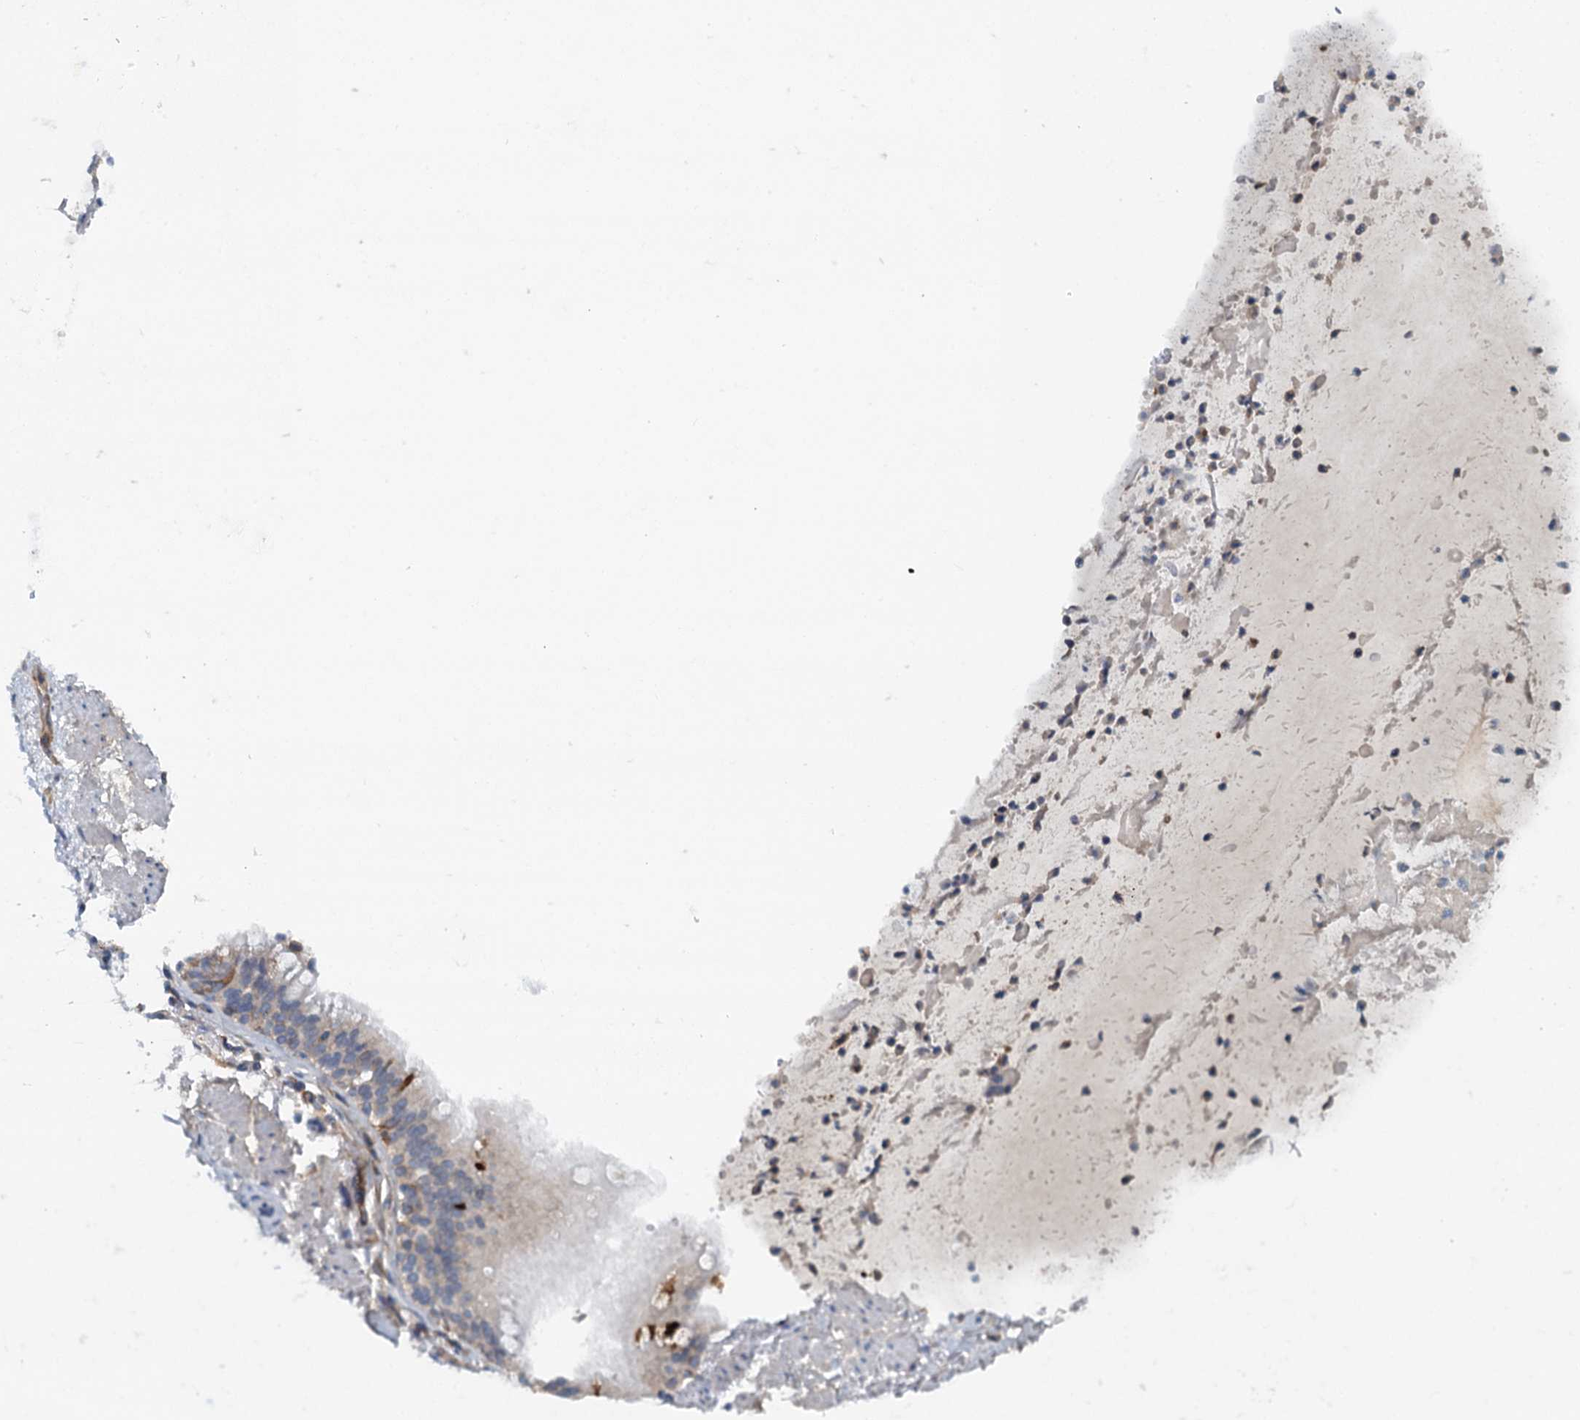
{"staining": {"intensity": "negative", "quantity": "none", "location": "none"}, "tissue": "adipose tissue", "cell_type": "Adipocytes", "image_type": "normal", "snomed": [{"axis": "morphology", "description": "Normal tissue, NOS"}, {"axis": "topography", "description": "Lymph node"}, {"axis": "topography", "description": "Cartilage tissue"}, {"axis": "topography", "description": "Bronchus"}], "caption": "This is a histopathology image of immunohistochemistry staining of benign adipose tissue, which shows no expression in adipocytes. (Immunohistochemistry (ihc), brightfield microscopy, high magnification).", "gene": "THAP10", "patient": {"sex": "male", "age": 63}}